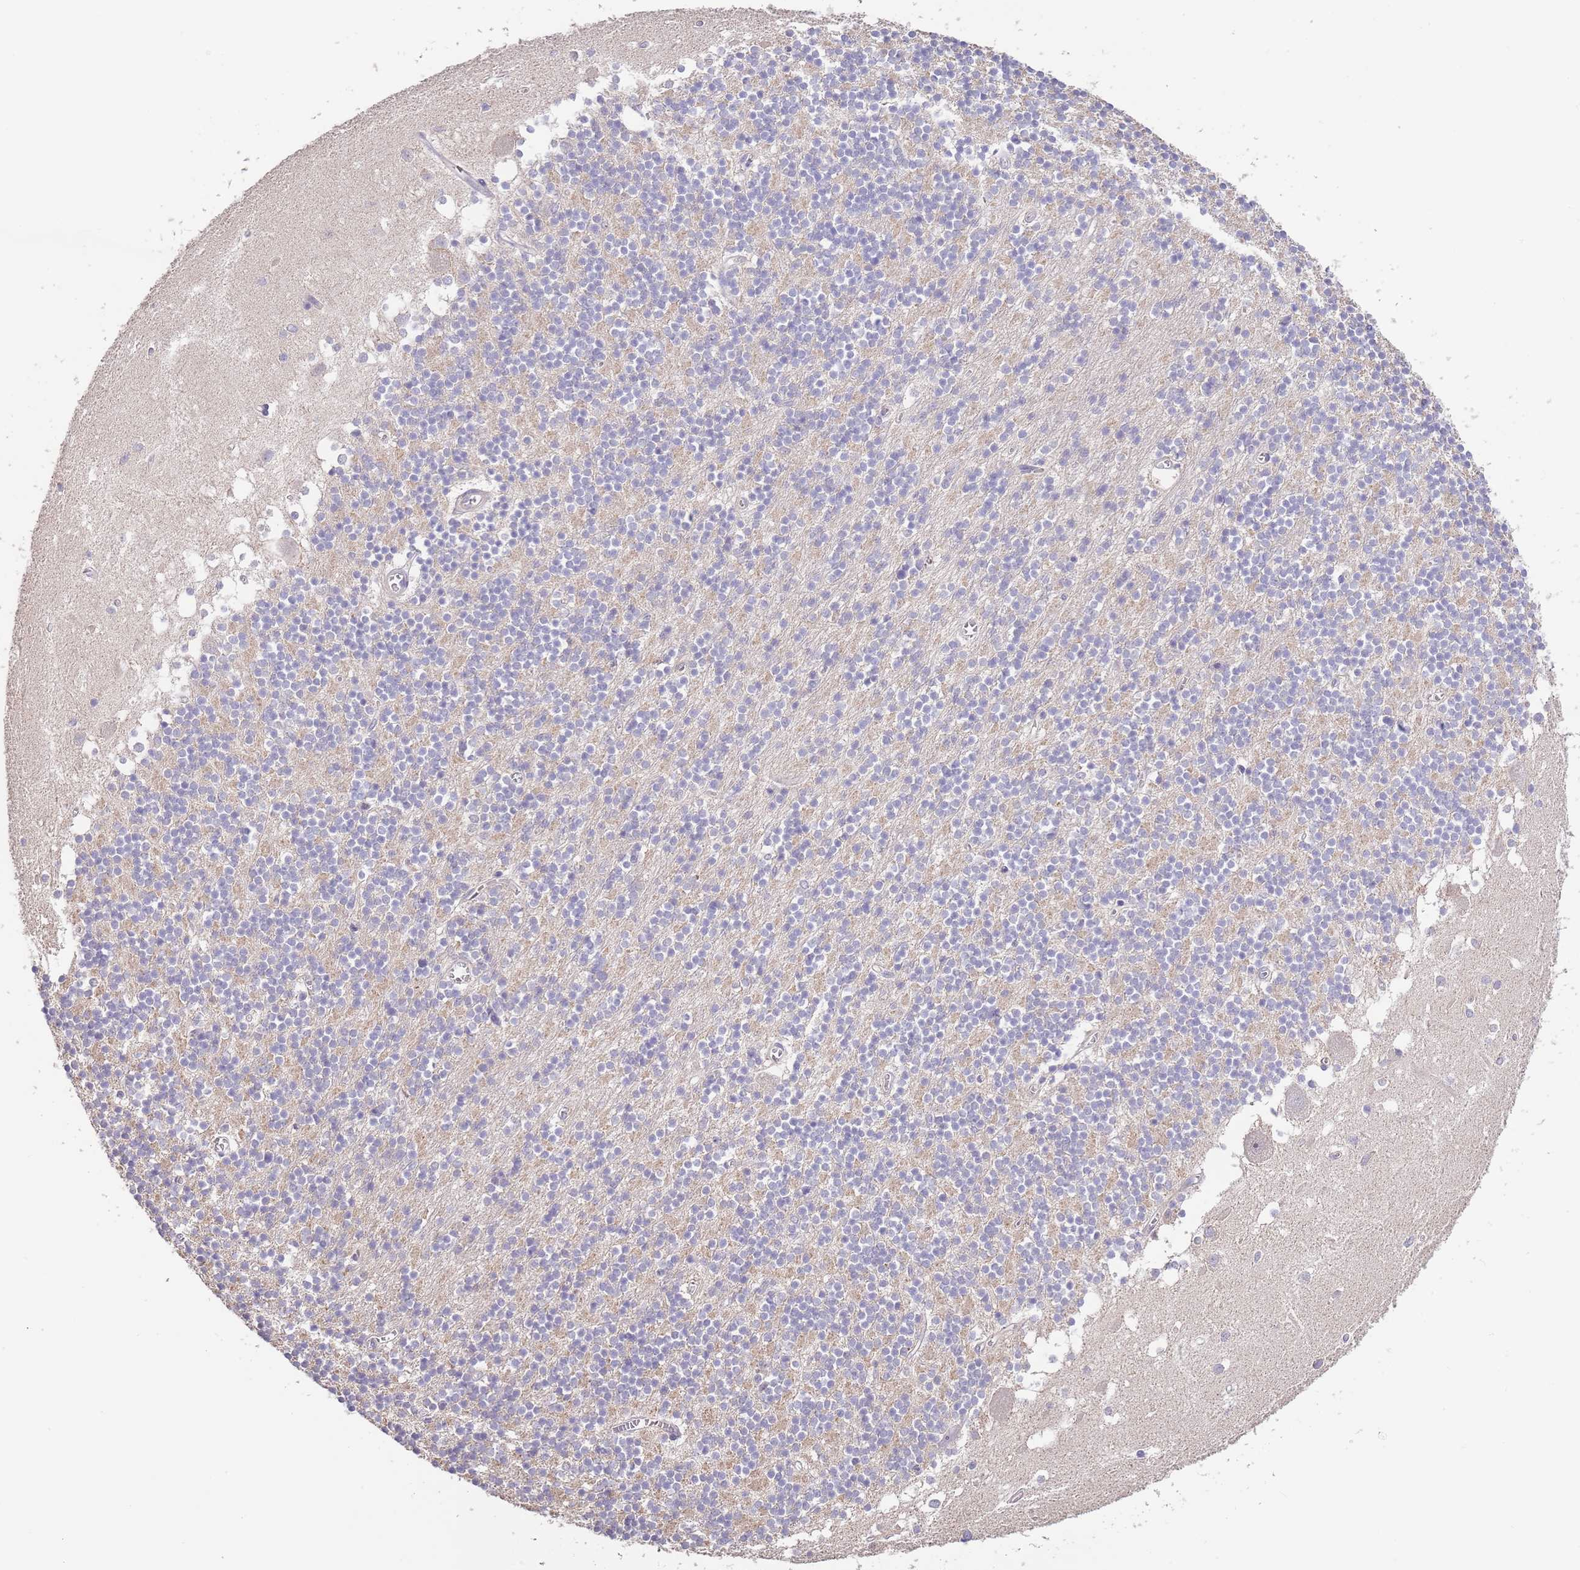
{"staining": {"intensity": "negative", "quantity": "none", "location": "none"}, "tissue": "cerebellum", "cell_type": "Cells in granular layer", "image_type": "normal", "snomed": [{"axis": "morphology", "description": "Normal tissue, NOS"}, {"axis": "topography", "description": "Cerebellum"}], "caption": "A high-resolution micrograph shows IHC staining of benign cerebellum, which displays no significant positivity in cells in granular layer.", "gene": "LIPJ", "patient": {"sex": "male", "age": 54}}